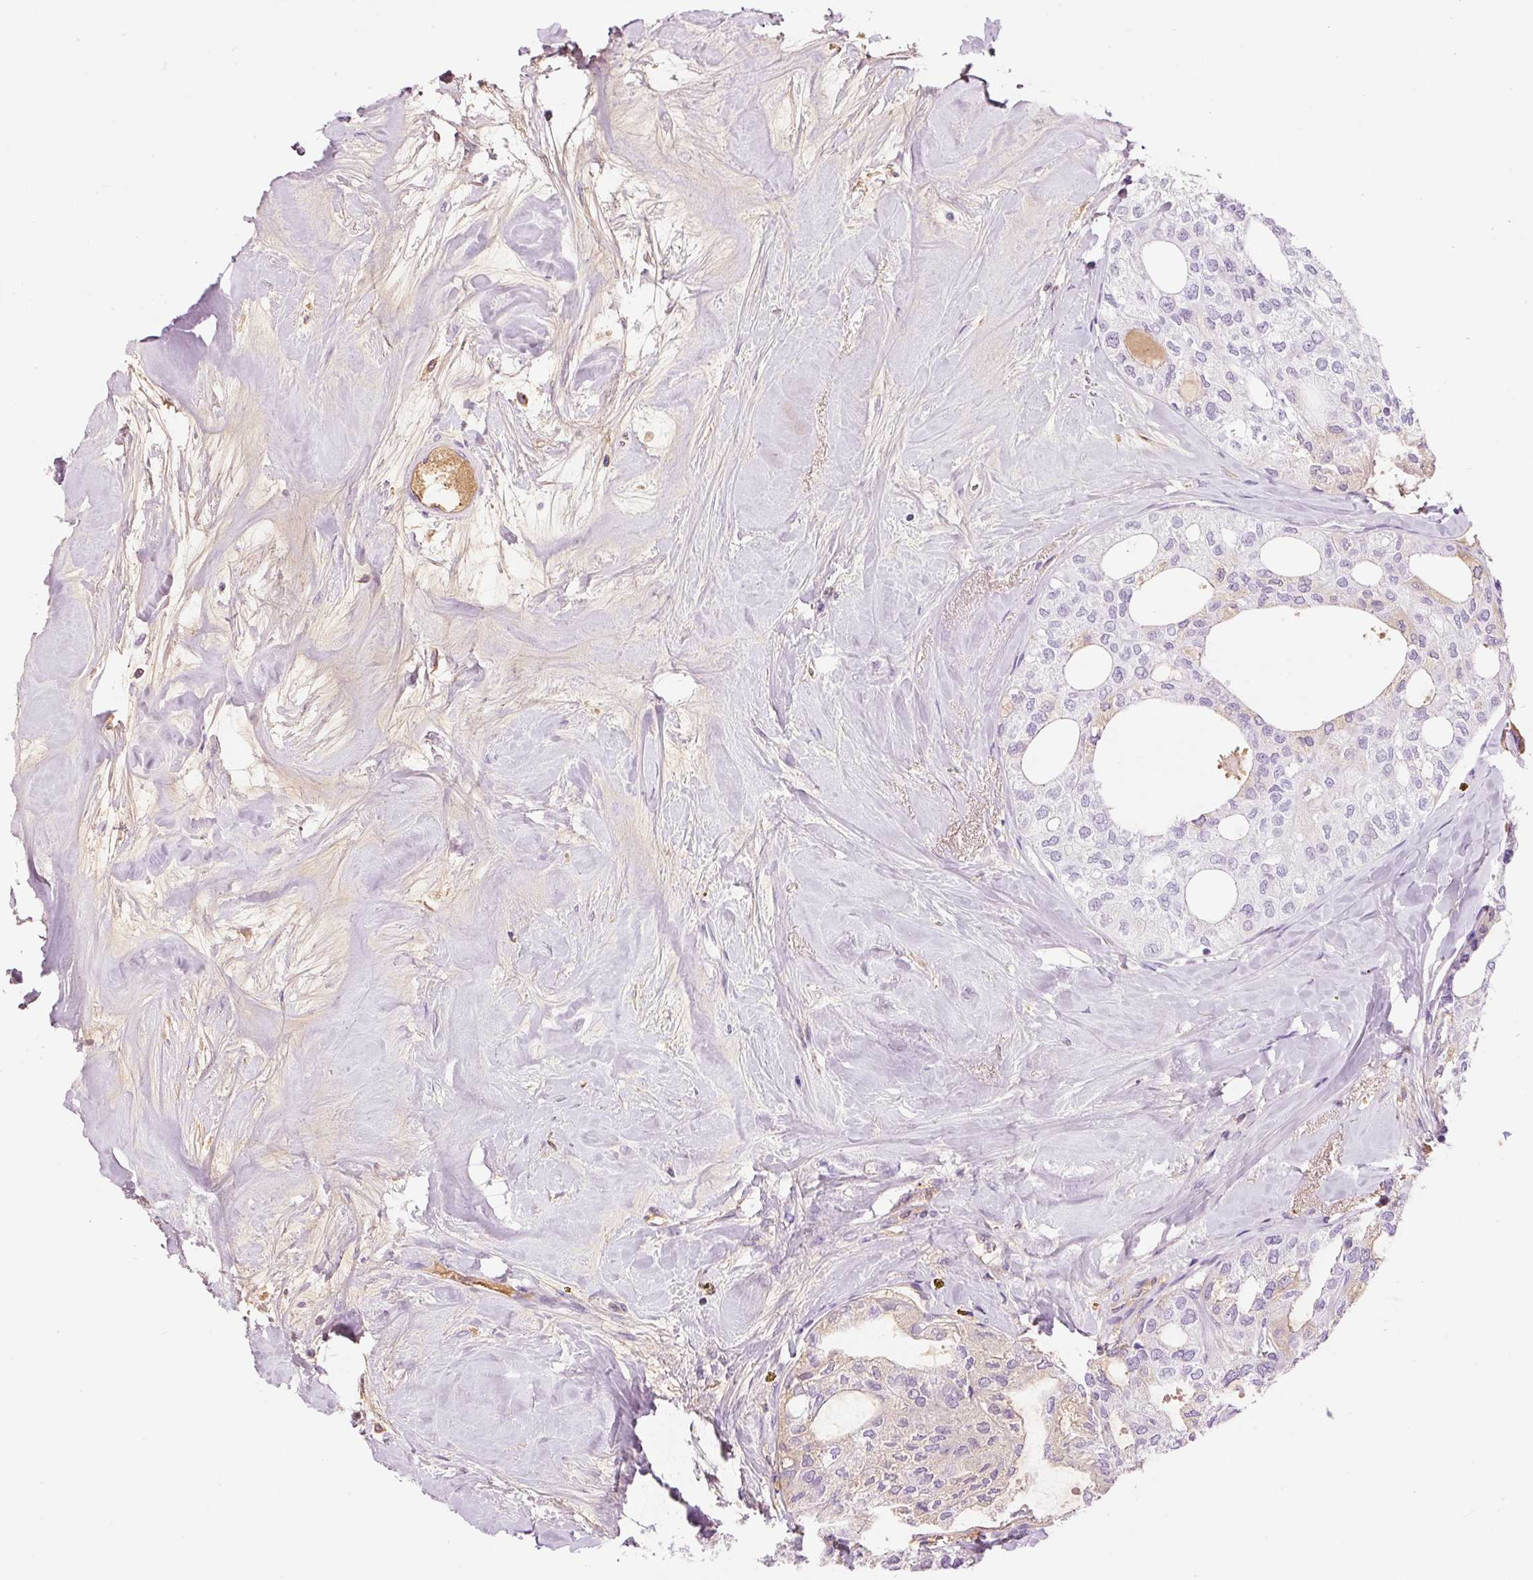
{"staining": {"intensity": "weak", "quantity": "<25%", "location": "cytoplasmic/membranous"}, "tissue": "thyroid cancer", "cell_type": "Tumor cells", "image_type": "cancer", "snomed": [{"axis": "morphology", "description": "Follicular adenoma carcinoma, NOS"}, {"axis": "topography", "description": "Thyroid gland"}], "caption": "Thyroid follicular adenoma carcinoma stained for a protein using immunohistochemistry (IHC) shows no staining tumor cells.", "gene": "PRPF38B", "patient": {"sex": "male", "age": 75}}